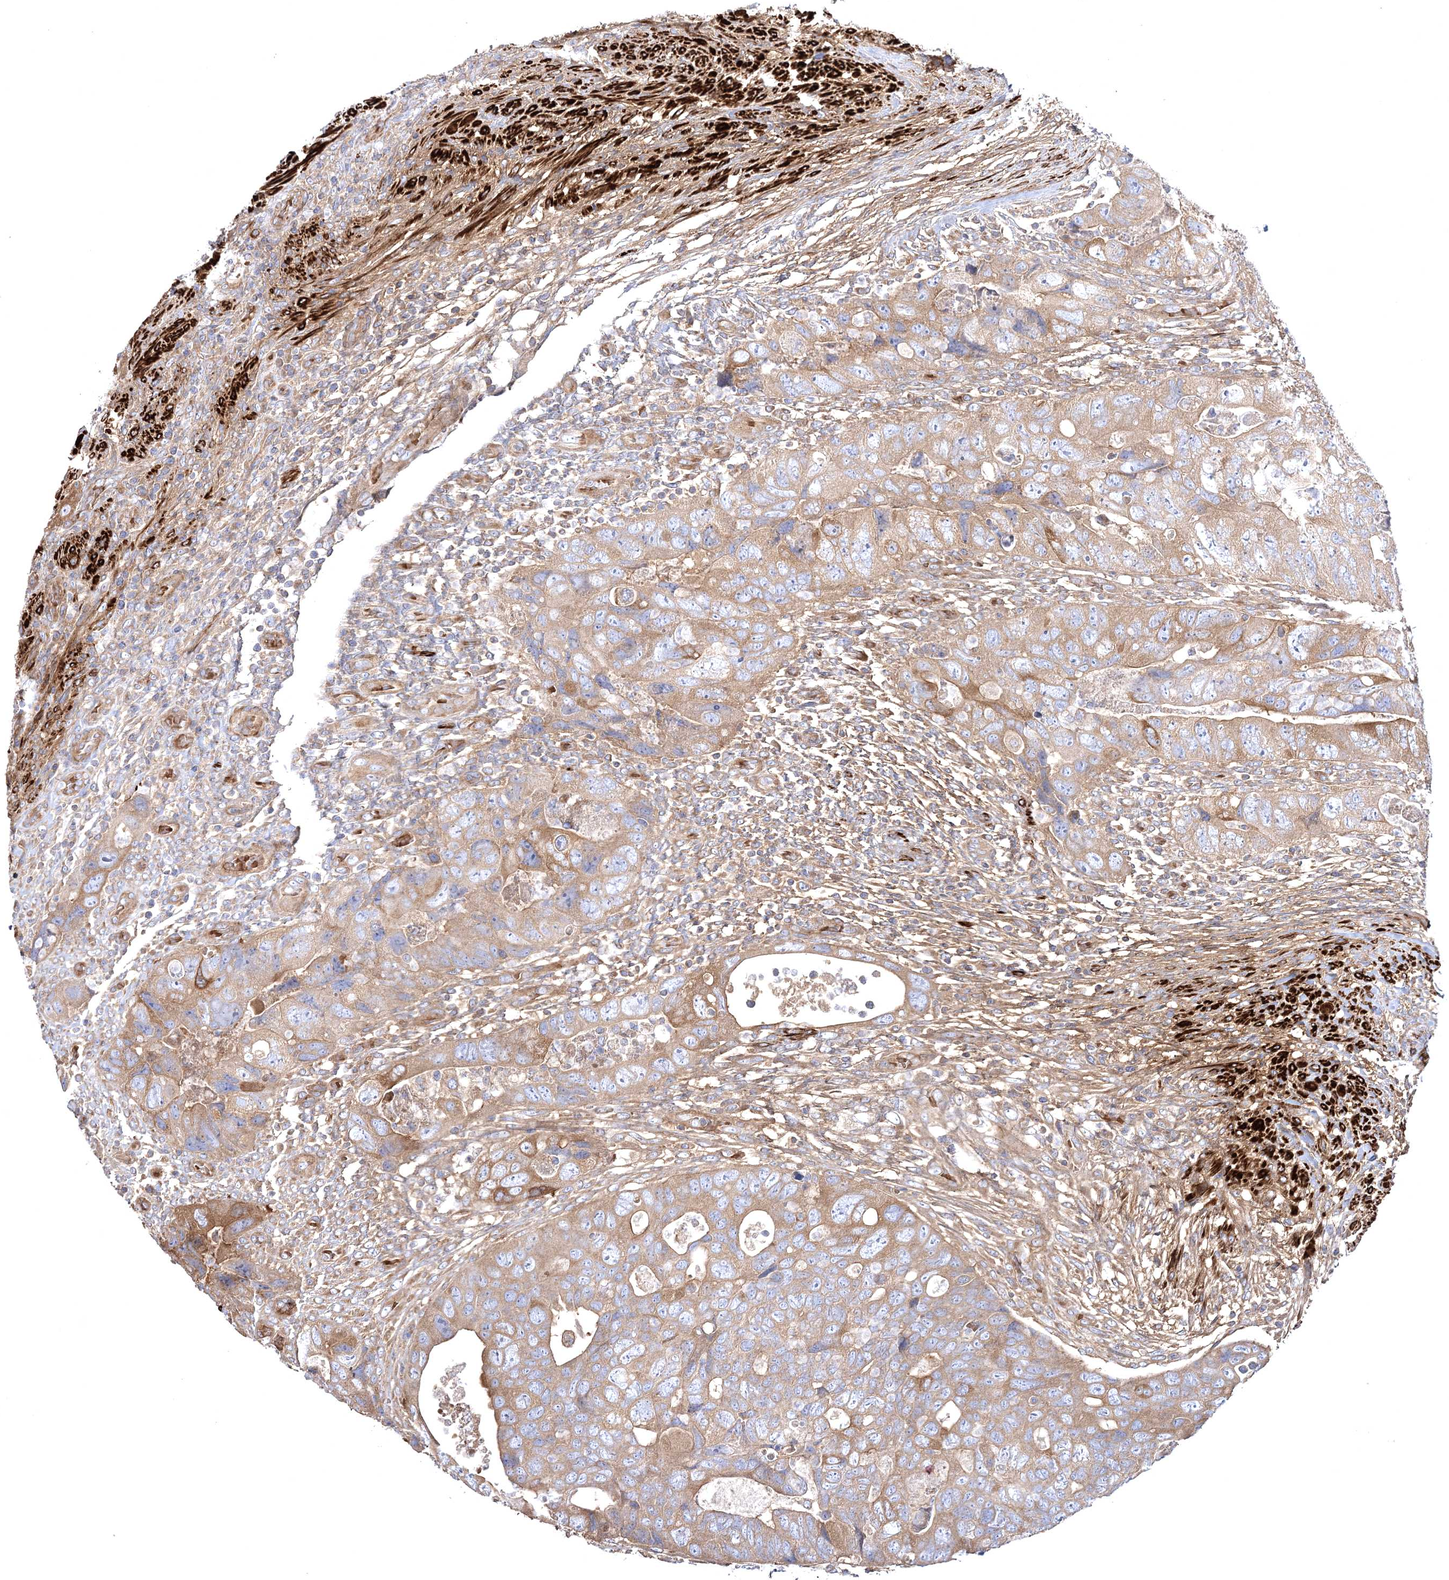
{"staining": {"intensity": "weak", "quantity": ">75%", "location": "cytoplasmic/membranous"}, "tissue": "colorectal cancer", "cell_type": "Tumor cells", "image_type": "cancer", "snomed": [{"axis": "morphology", "description": "Adenocarcinoma, NOS"}, {"axis": "topography", "description": "Rectum"}], "caption": "Human colorectal cancer (adenocarcinoma) stained with a brown dye reveals weak cytoplasmic/membranous positive expression in about >75% of tumor cells.", "gene": "ZSWIM6", "patient": {"sex": "male", "age": 63}}